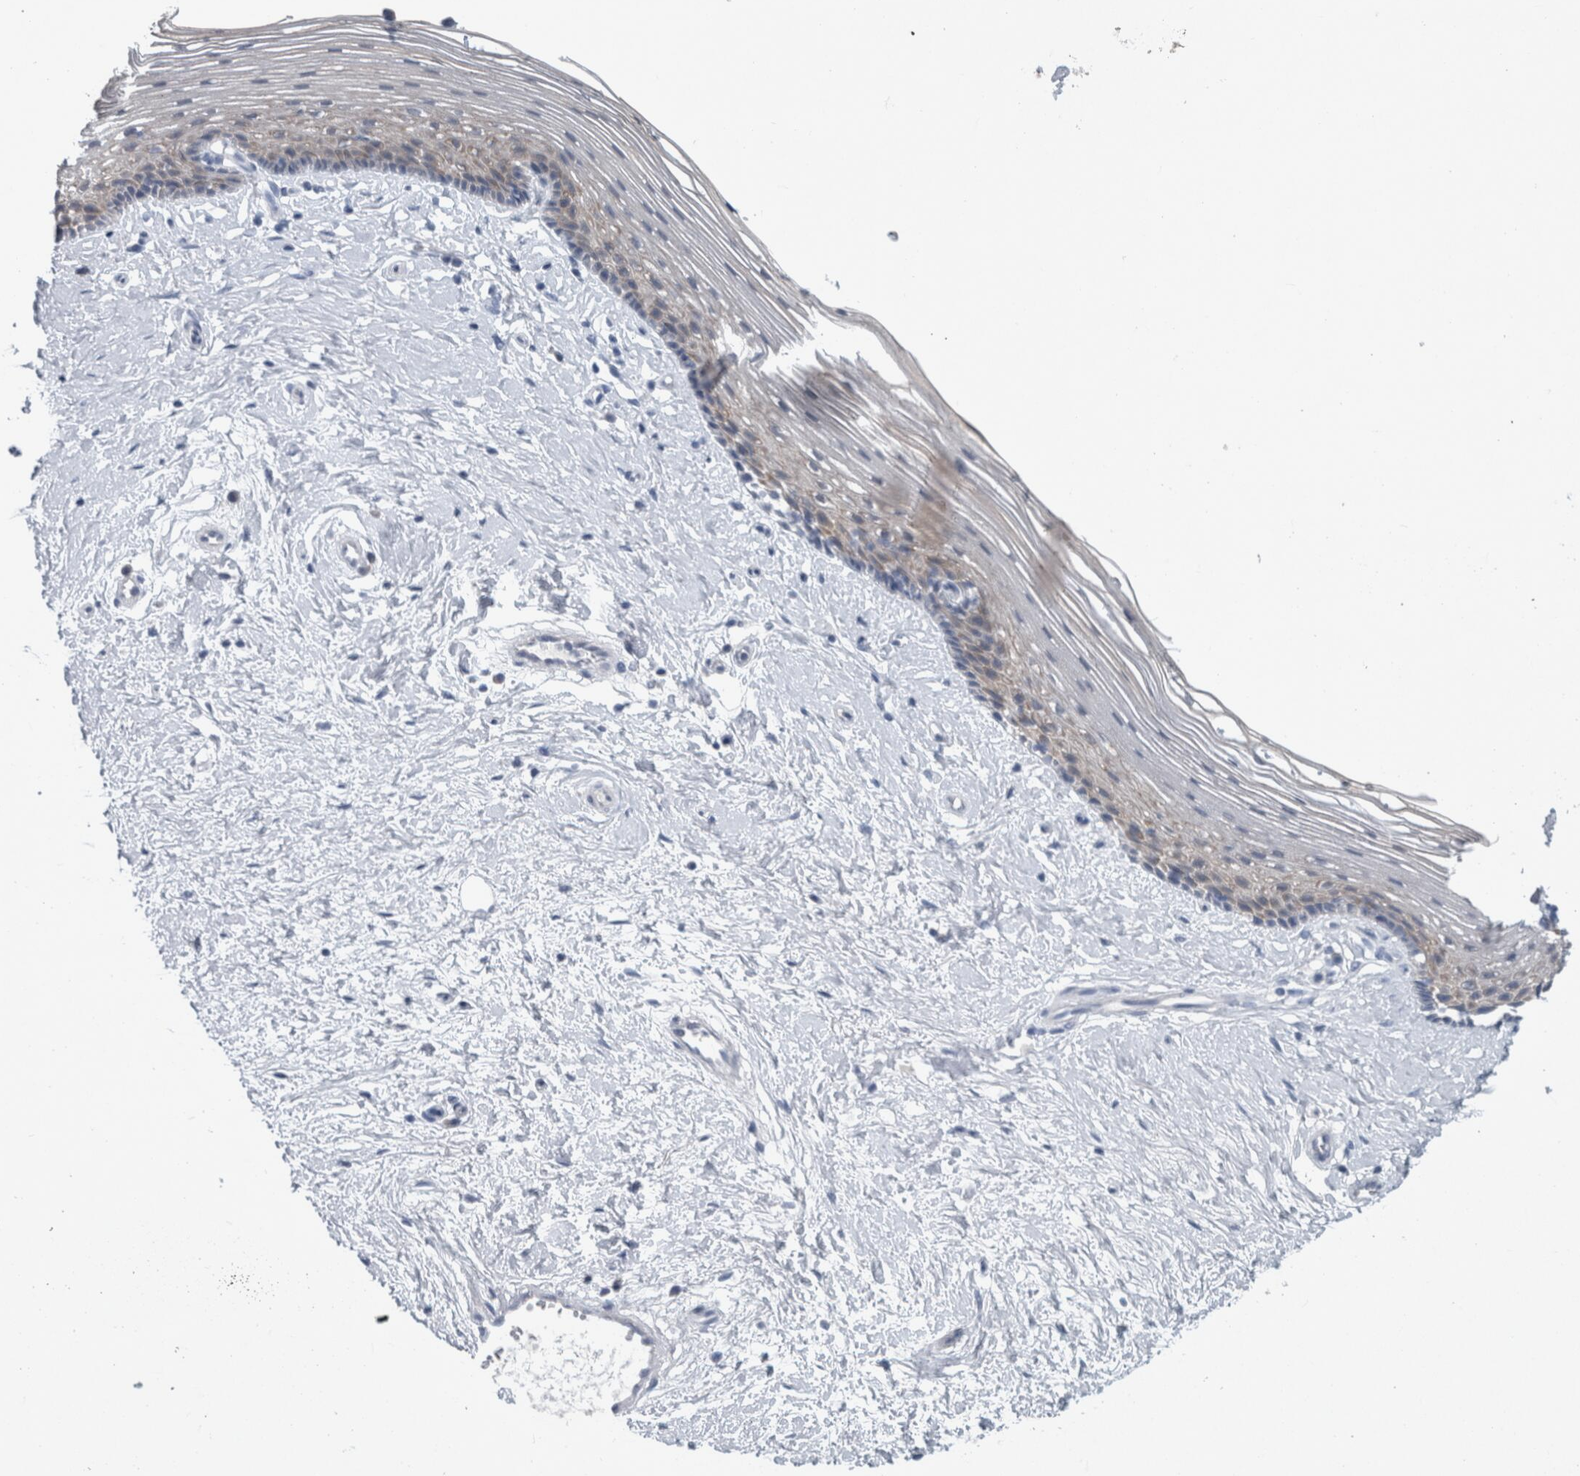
{"staining": {"intensity": "moderate", "quantity": "25%-75%", "location": "cytoplasmic/membranous"}, "tissue": "vagina", "cell_type": "Squamous epithelial cells", "image_type": "normal", "snomed": [{"axis": "morphology", "description": "Normal tissue, NOS"}, {"axis": "topography", "description": "Vagina"}], "caption": "Immunohistochemical staining of benign human vagina shows moderate cytoplasmic/membranous protein expression in approximately 25%-75% of squamous epithelial cells. (Brightfield microscopy of DAB IHC at high magnification).", "gene": "FAM83H", "patient": {"sex": "female", "age": 46}}